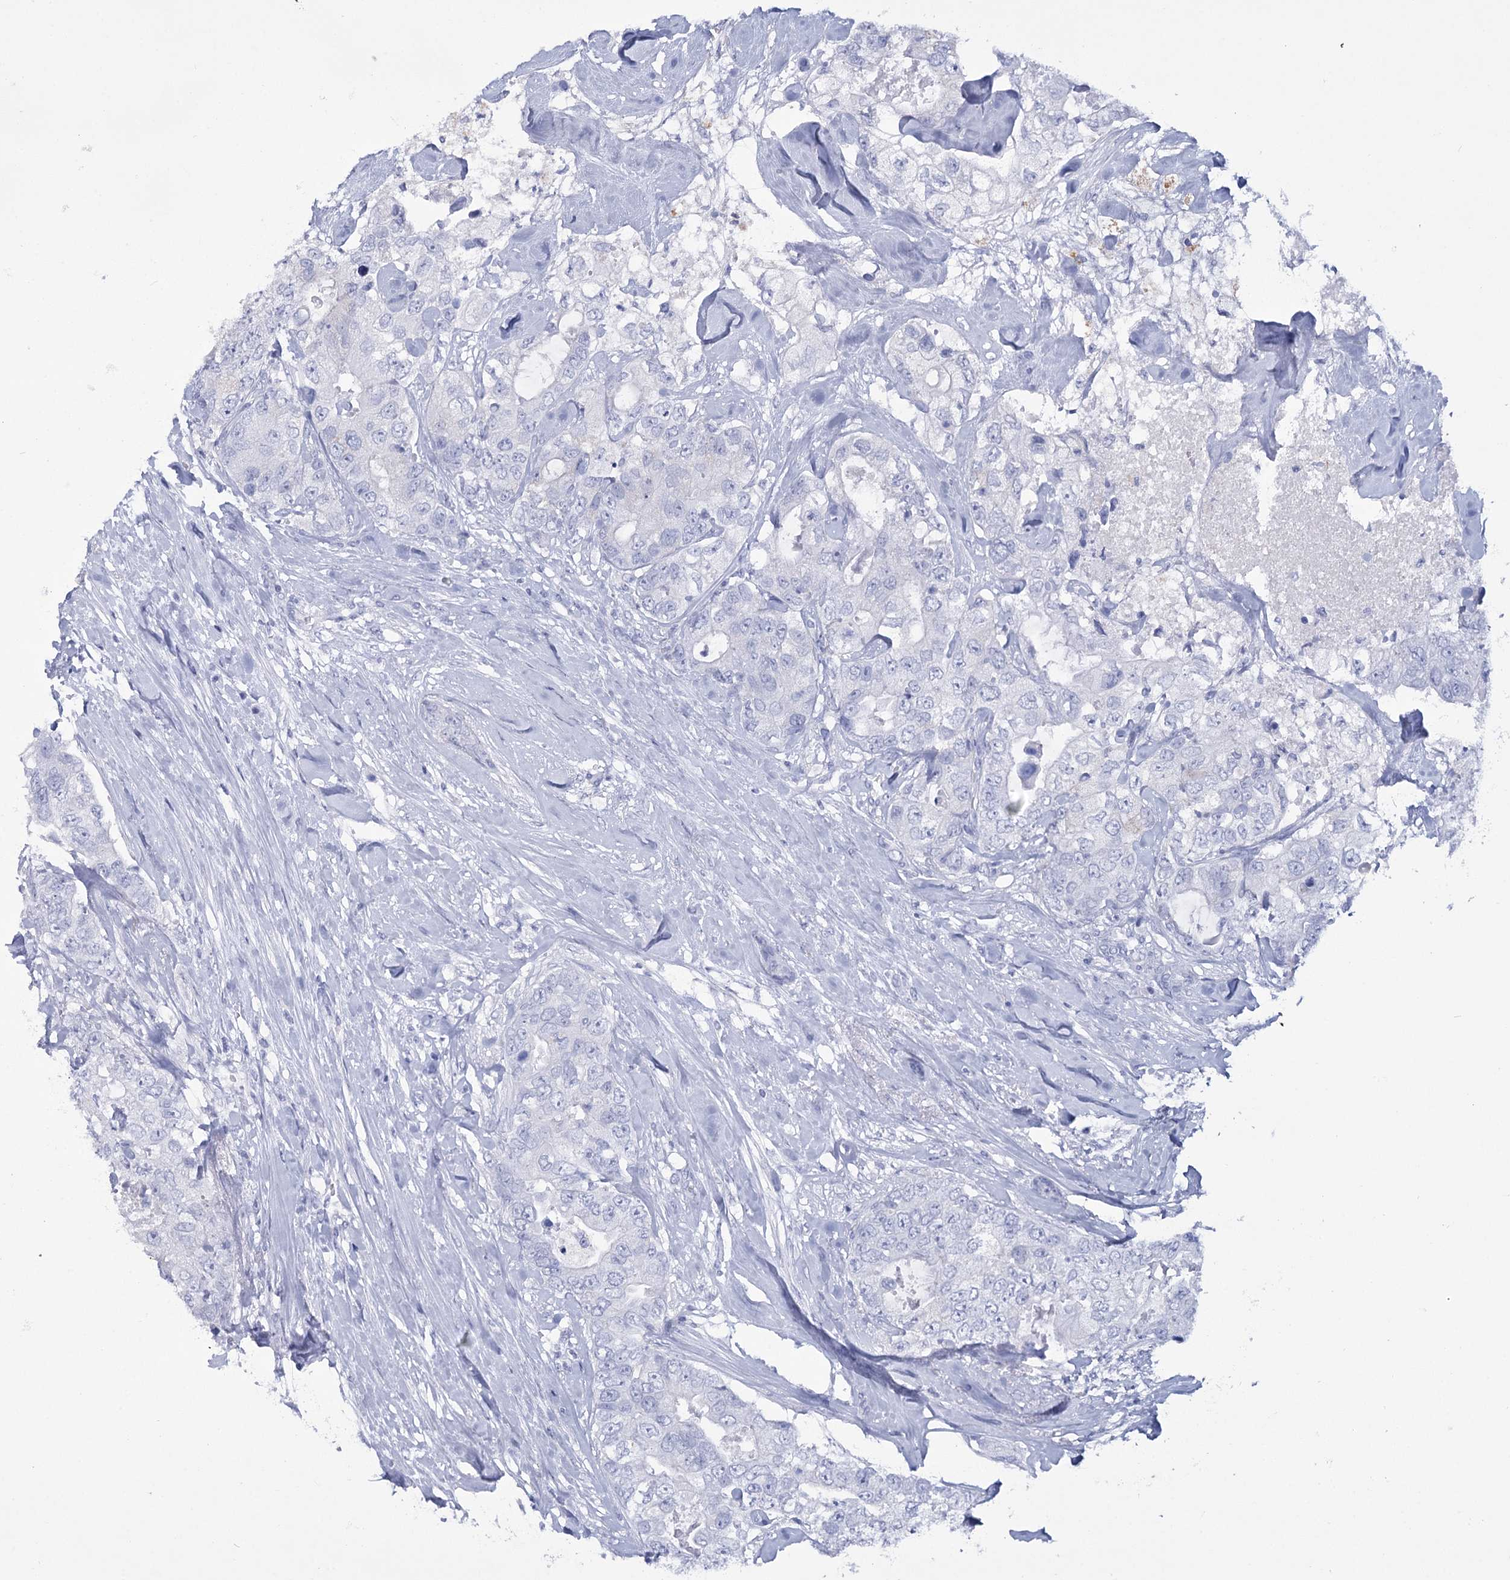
{"staining": {"intensity": "negative", "quantity": "none", "location": "none"}, "tissue": "breast cancer", "cell_type": "Tumor cells", "image_type": "cancer", "snomed": [{"axis": "morphology", "description": "Duct carcinoma"}, {"axis": "topography", "description": "Breast"}], "caption": "There is no significant expression in tumor cells of breast cancer (intraductal carcinoma).", "gene": "RNF186", "patient": {"sex": "female", "age": 62}}